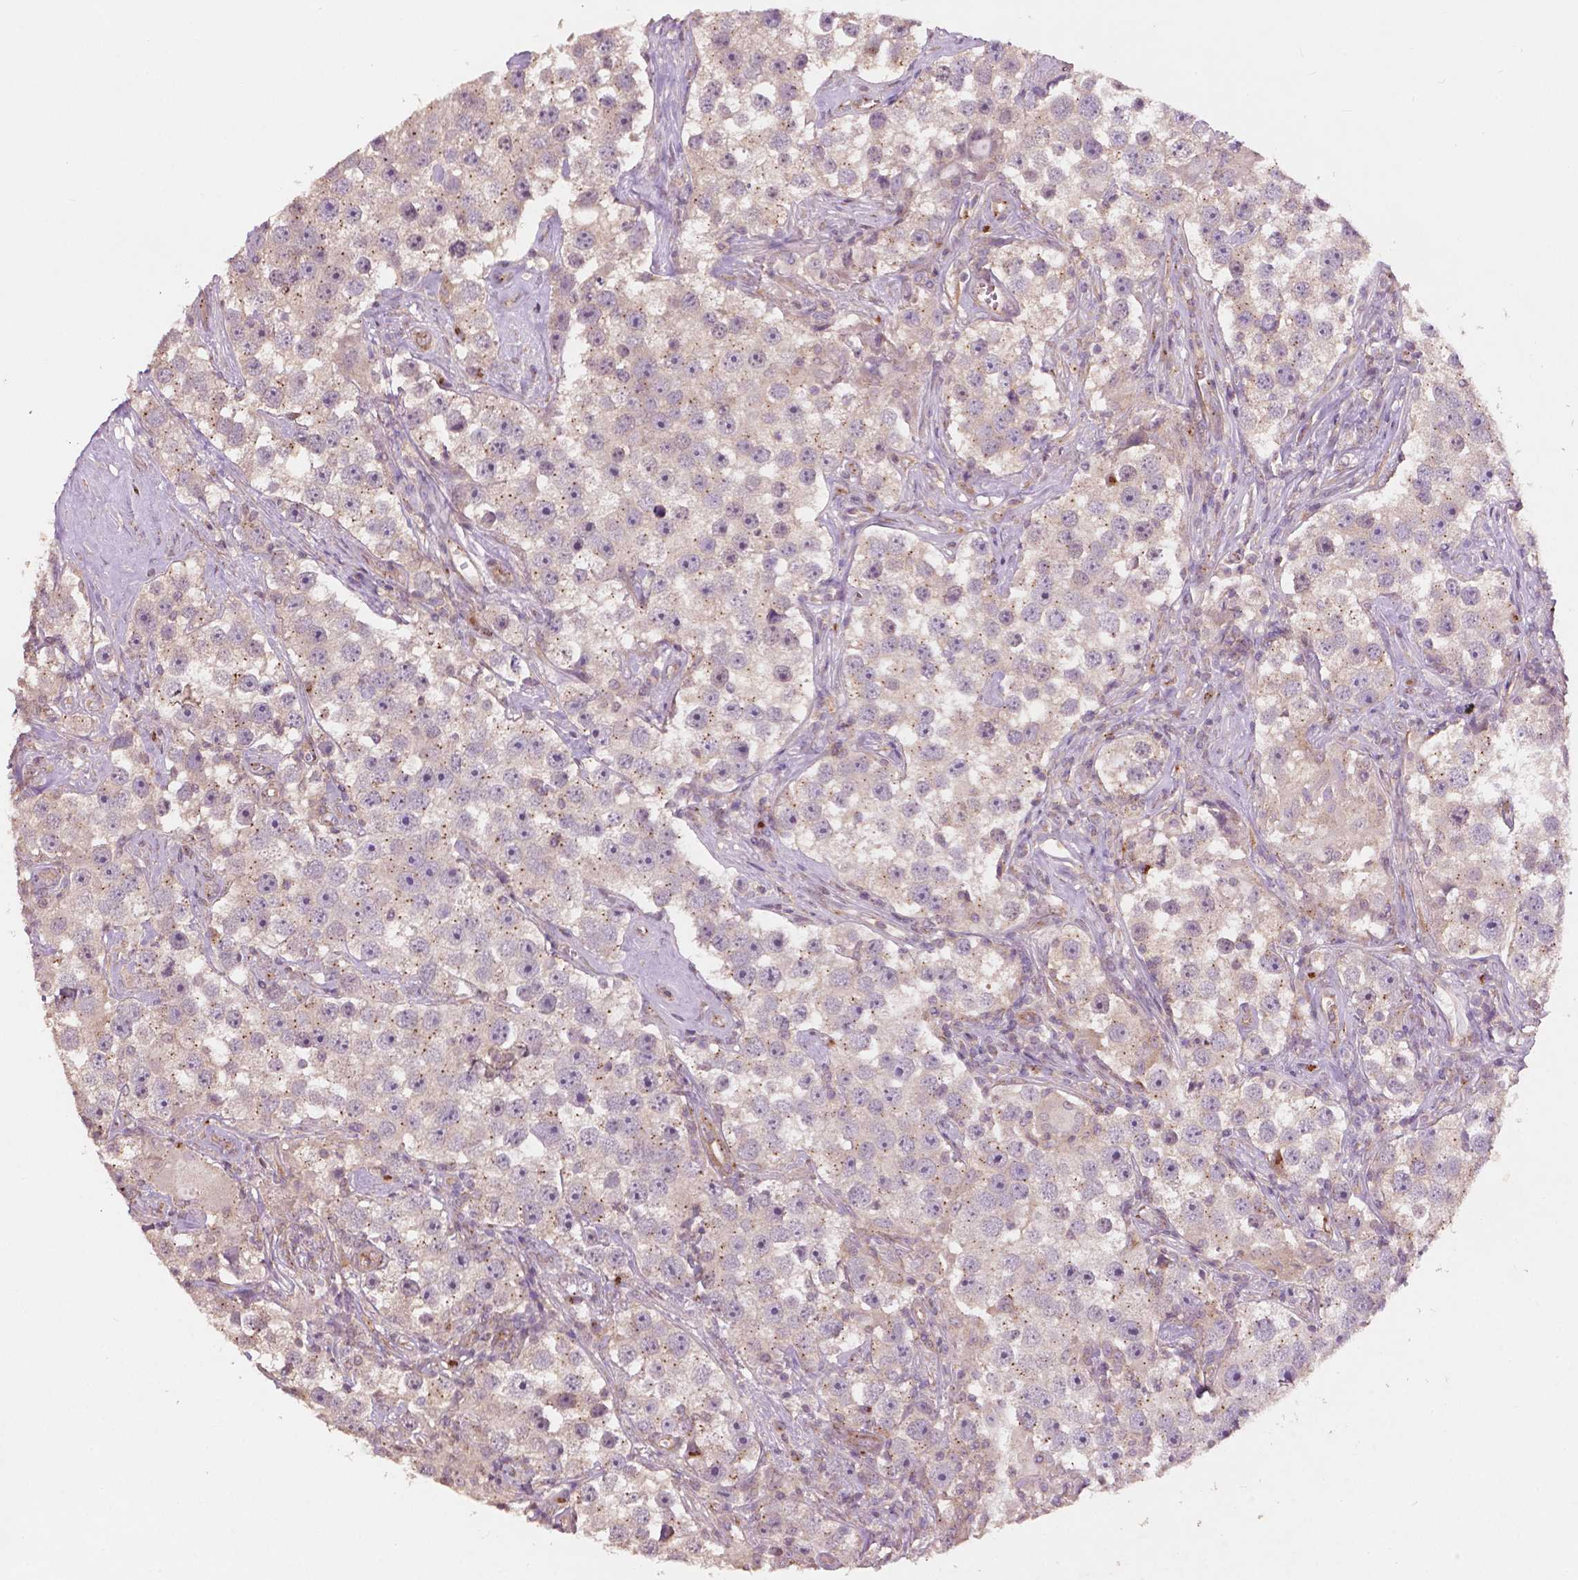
{"staining": {"intensity": "weak", "quantity": "<25%", "location": "cytoplasmic/membranous"}, "tissue": "testis cancer", "cell_type": "Tumor cells", "image_type": "cancer", "snomed": [{"axis": "morphology", "description": "Seminoma, NOS"}, {"axis": "topography", "description": "Testis"}], "caption": "Seminoma (testis) was stained to show a protein in brown. There is no significant staining in tumor cells.", "gene": "CHPT1", "patient": {"sex": "male", "age": 49}}